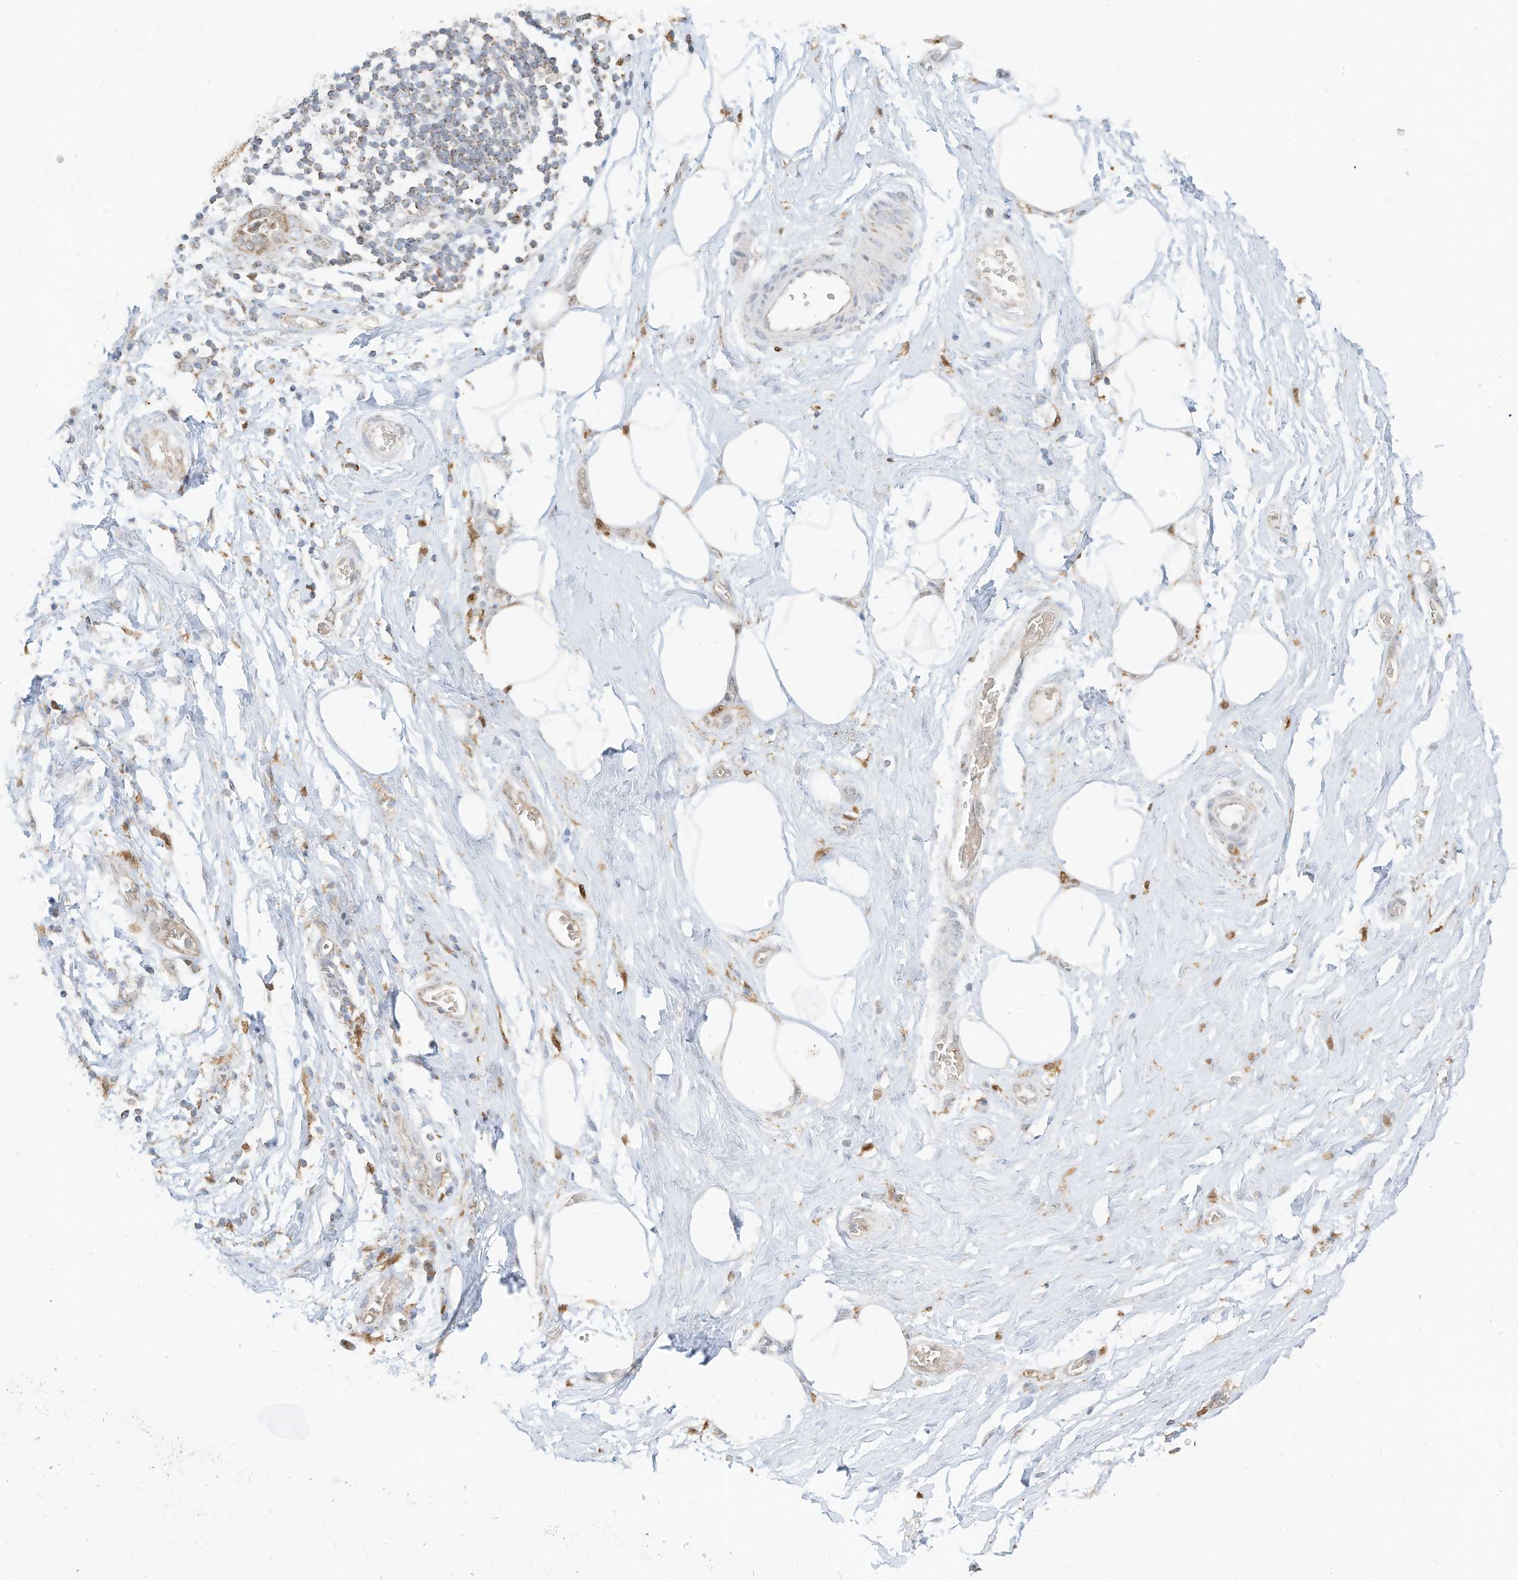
{"staining": {"intensity": "negative", "quantity": "none", "location": "none"}, "tissue": "adipose tissue", "cell_type": "Adipocytes", "image_type": "normal", "snomed": [{"axis": "morphology", "description": "Normal tissue, NOS"}, {"axis": "morphology", "description": "Adenocarcinoma, NOS"}, {"axis": "topography", "description": "Pancreas"}, {"axis": "topography", "description": "Peripheral nerve tissue"}], "caption": "Immunohistochemistry (IHC) of benign human adipose tissue reveals no expression in adipocytes.", "gene": "MTUS2", "patient": {"sex": "male", "age": 59}}